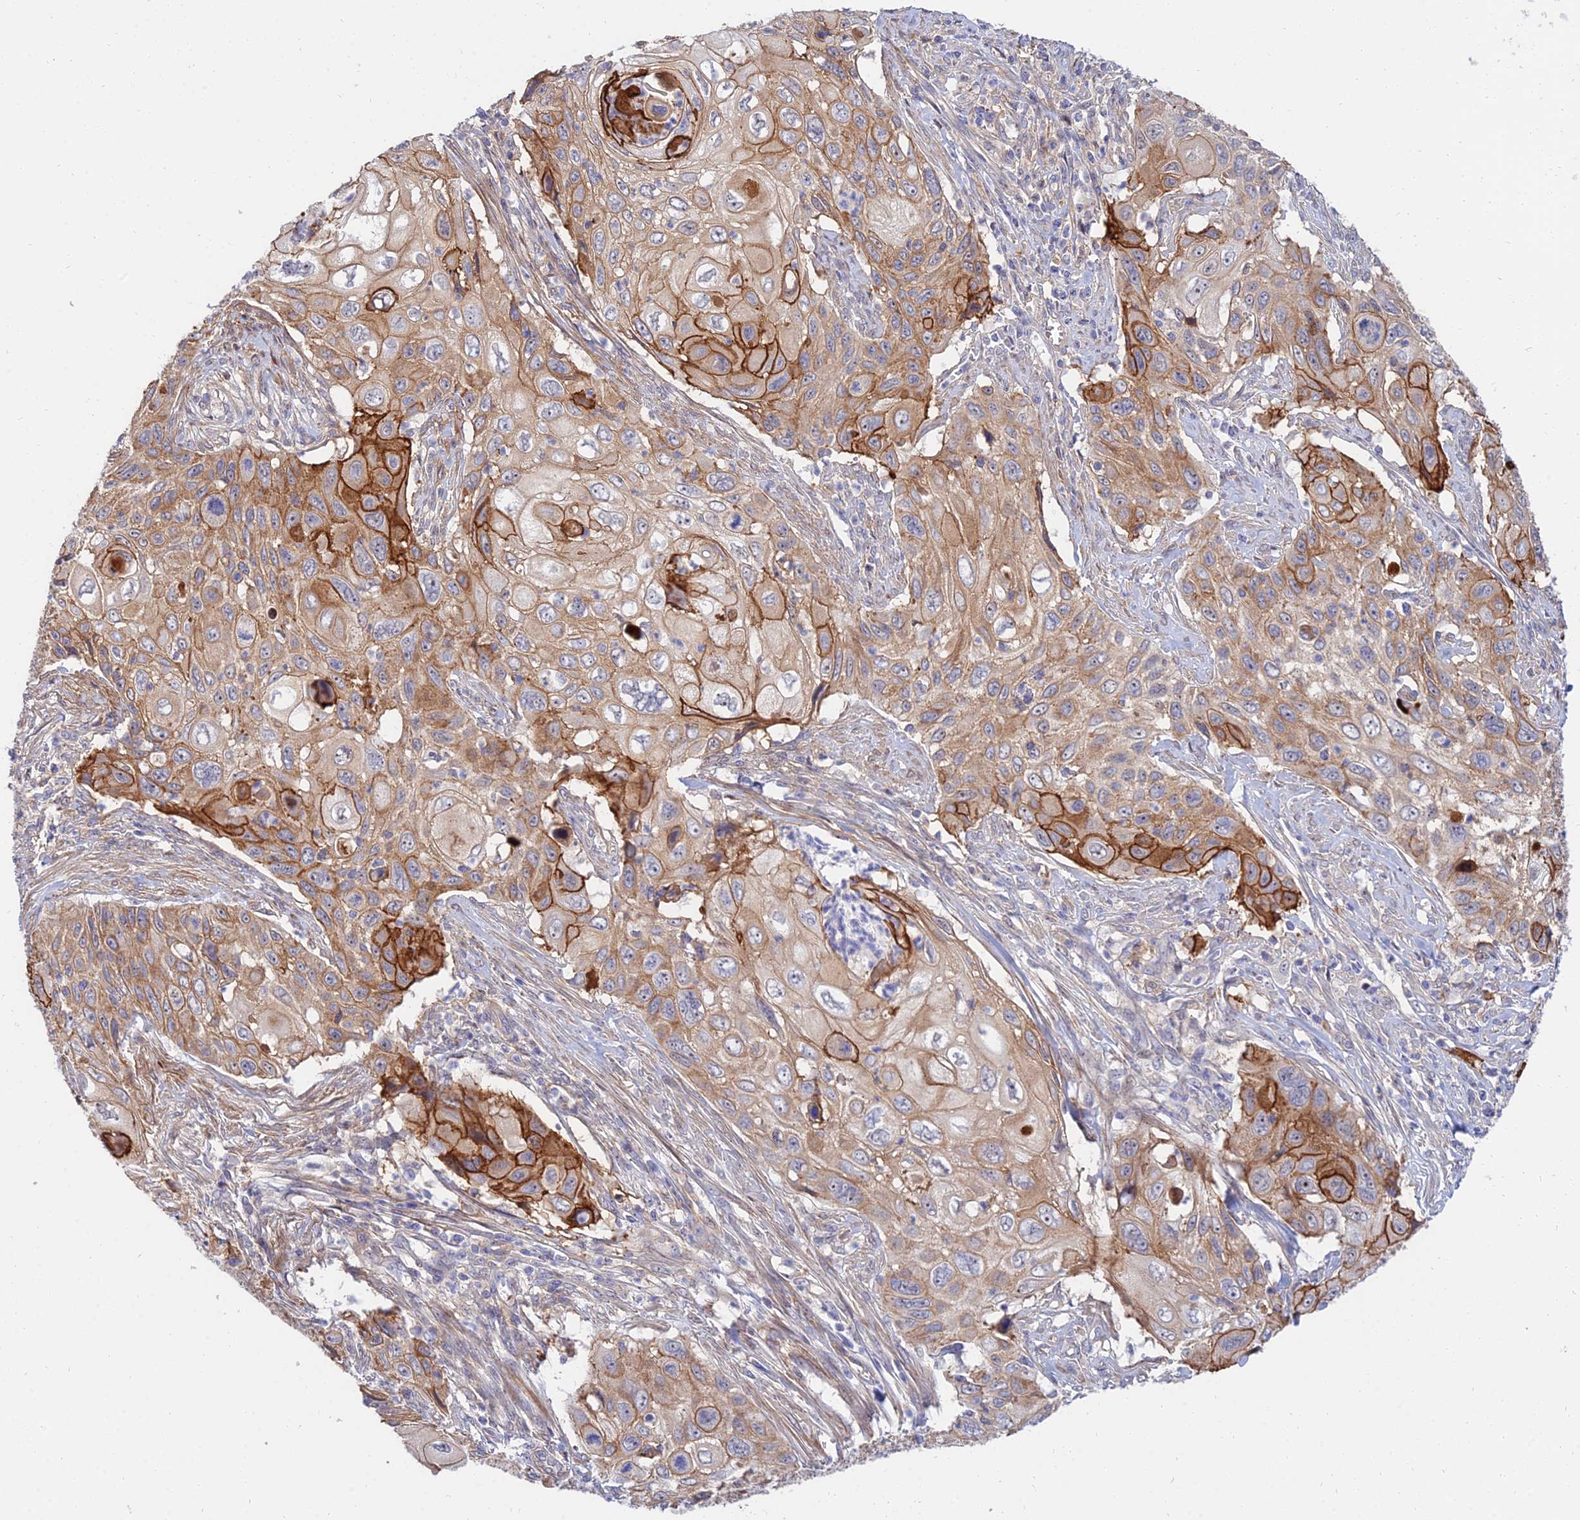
{"staining": {"intensity": "moderate", "quantity": "25%-75%", "location": "cytoplasmic/membranous"}, "tissue": "cervical cancer", "cell_type": "Tumor cells", "image_type": "cancer", "snomed": [{"axis": "morphology", "description": "Squamous cell carcinoma, NOS"}, {"axis": "topography", "description": "Cervix"}], "caption": "Cervical squamous cell carcinoma stained with immunohistochemistry (IHC) shows moderate cytoplasmic/membranous positivity in about 25%-75% of tumor cells.", "gene": "TRIM43B", "patient": {"sex": "female", "age": 70}}